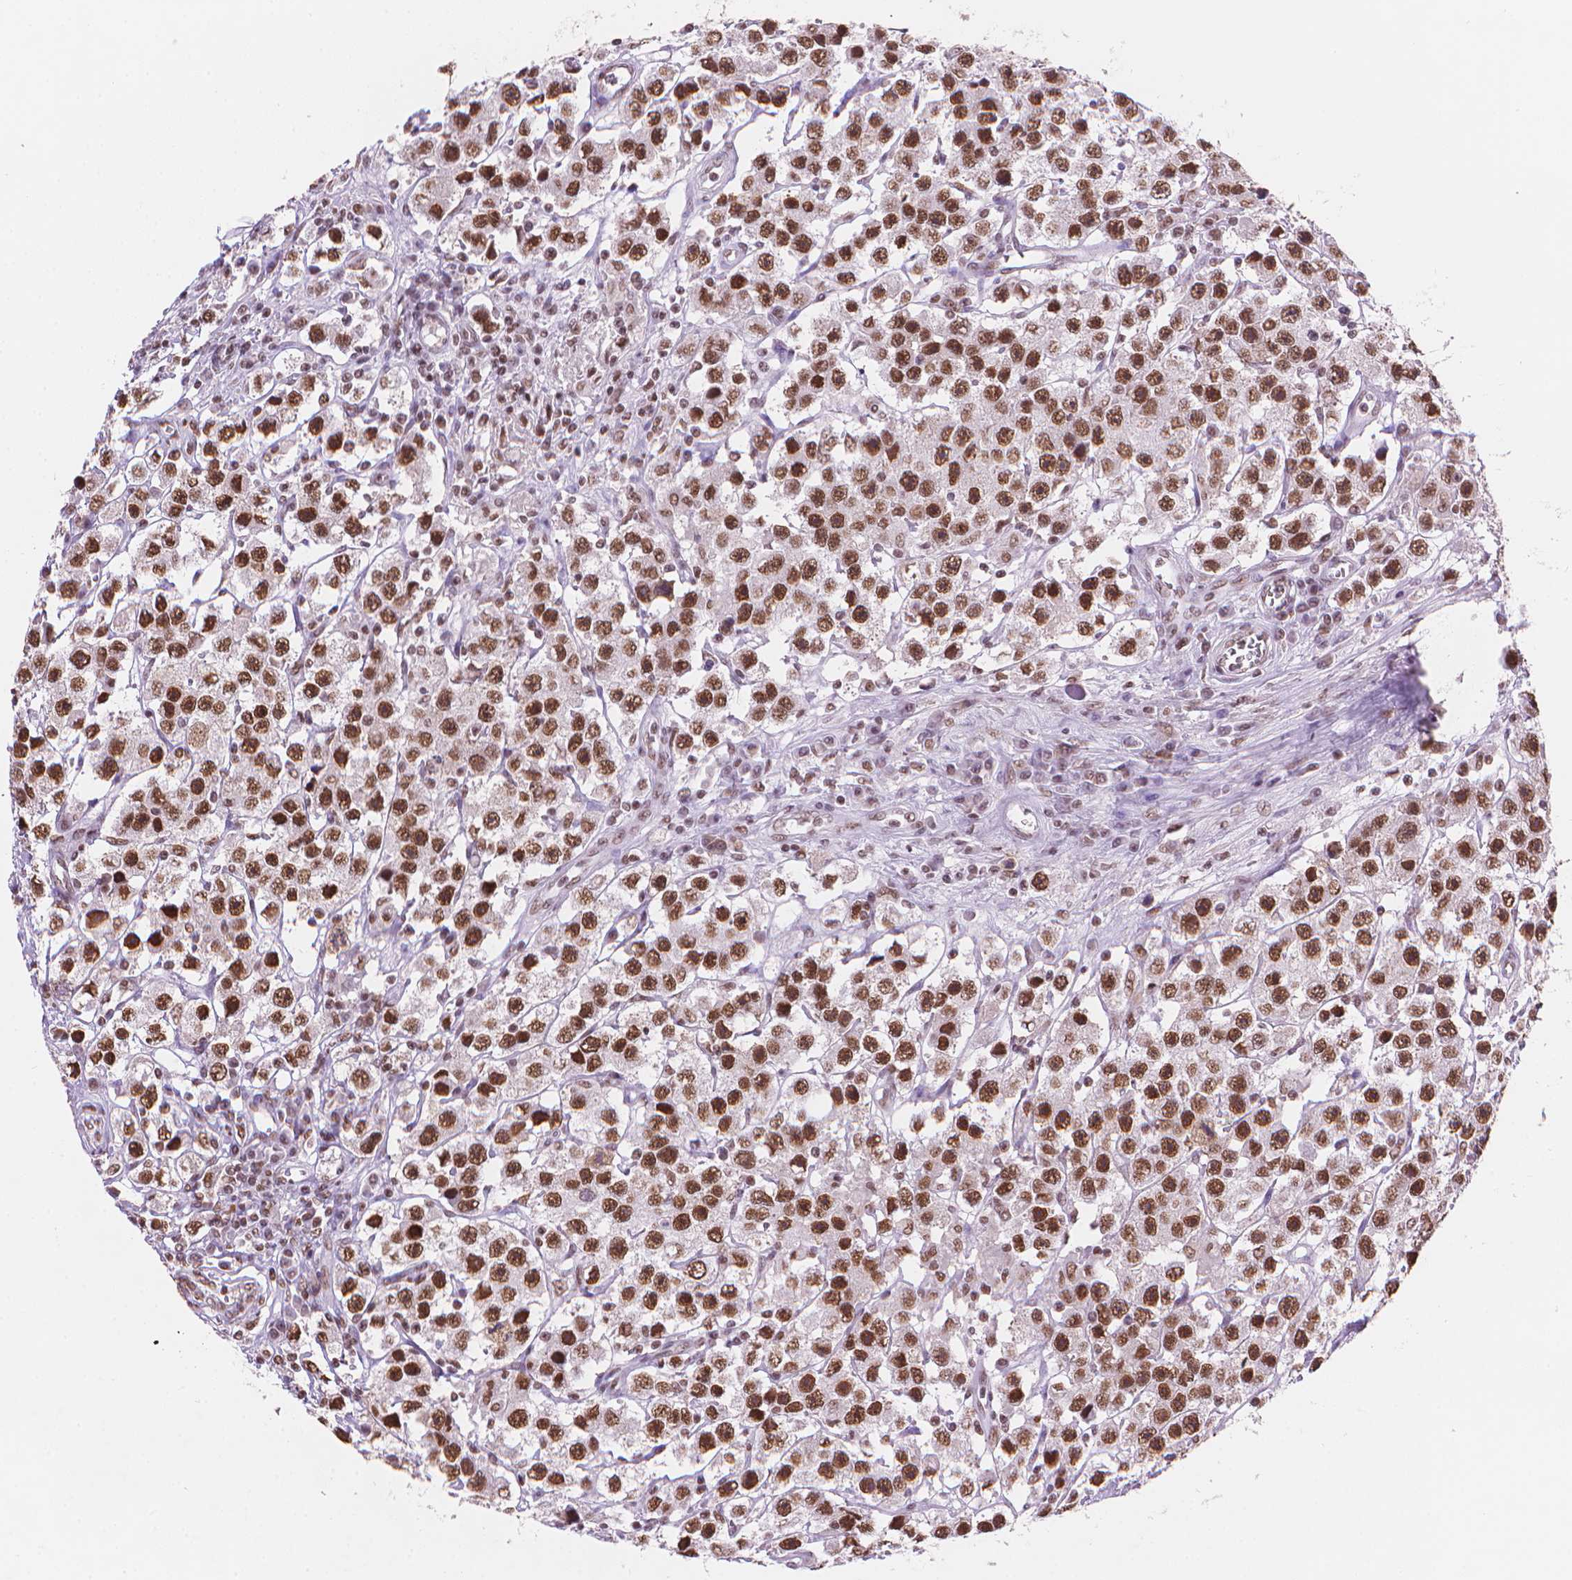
{"staining": {"intensity": "strong", "quantity": ">75%", "location": "nuclear"}, "tissue": "testis cancer", "cell_type": "Tumor cells", "image_type": "cancer", "snomed": [{"axis": "morphology", "description": "Seminoma, NOS"}, {"axis": "topography", "description": "Testis"}], "caption": "This image demonstrates testis cancer (seminoma) stained with immunohistochemistry (IHC) to label a protein in brown. The nuclear of tumor cells show strong positivity for the protein. Nuclei are counter-stained blue.", "gene": "RPA4", "patient": {"sex": "male", "age": 45}}